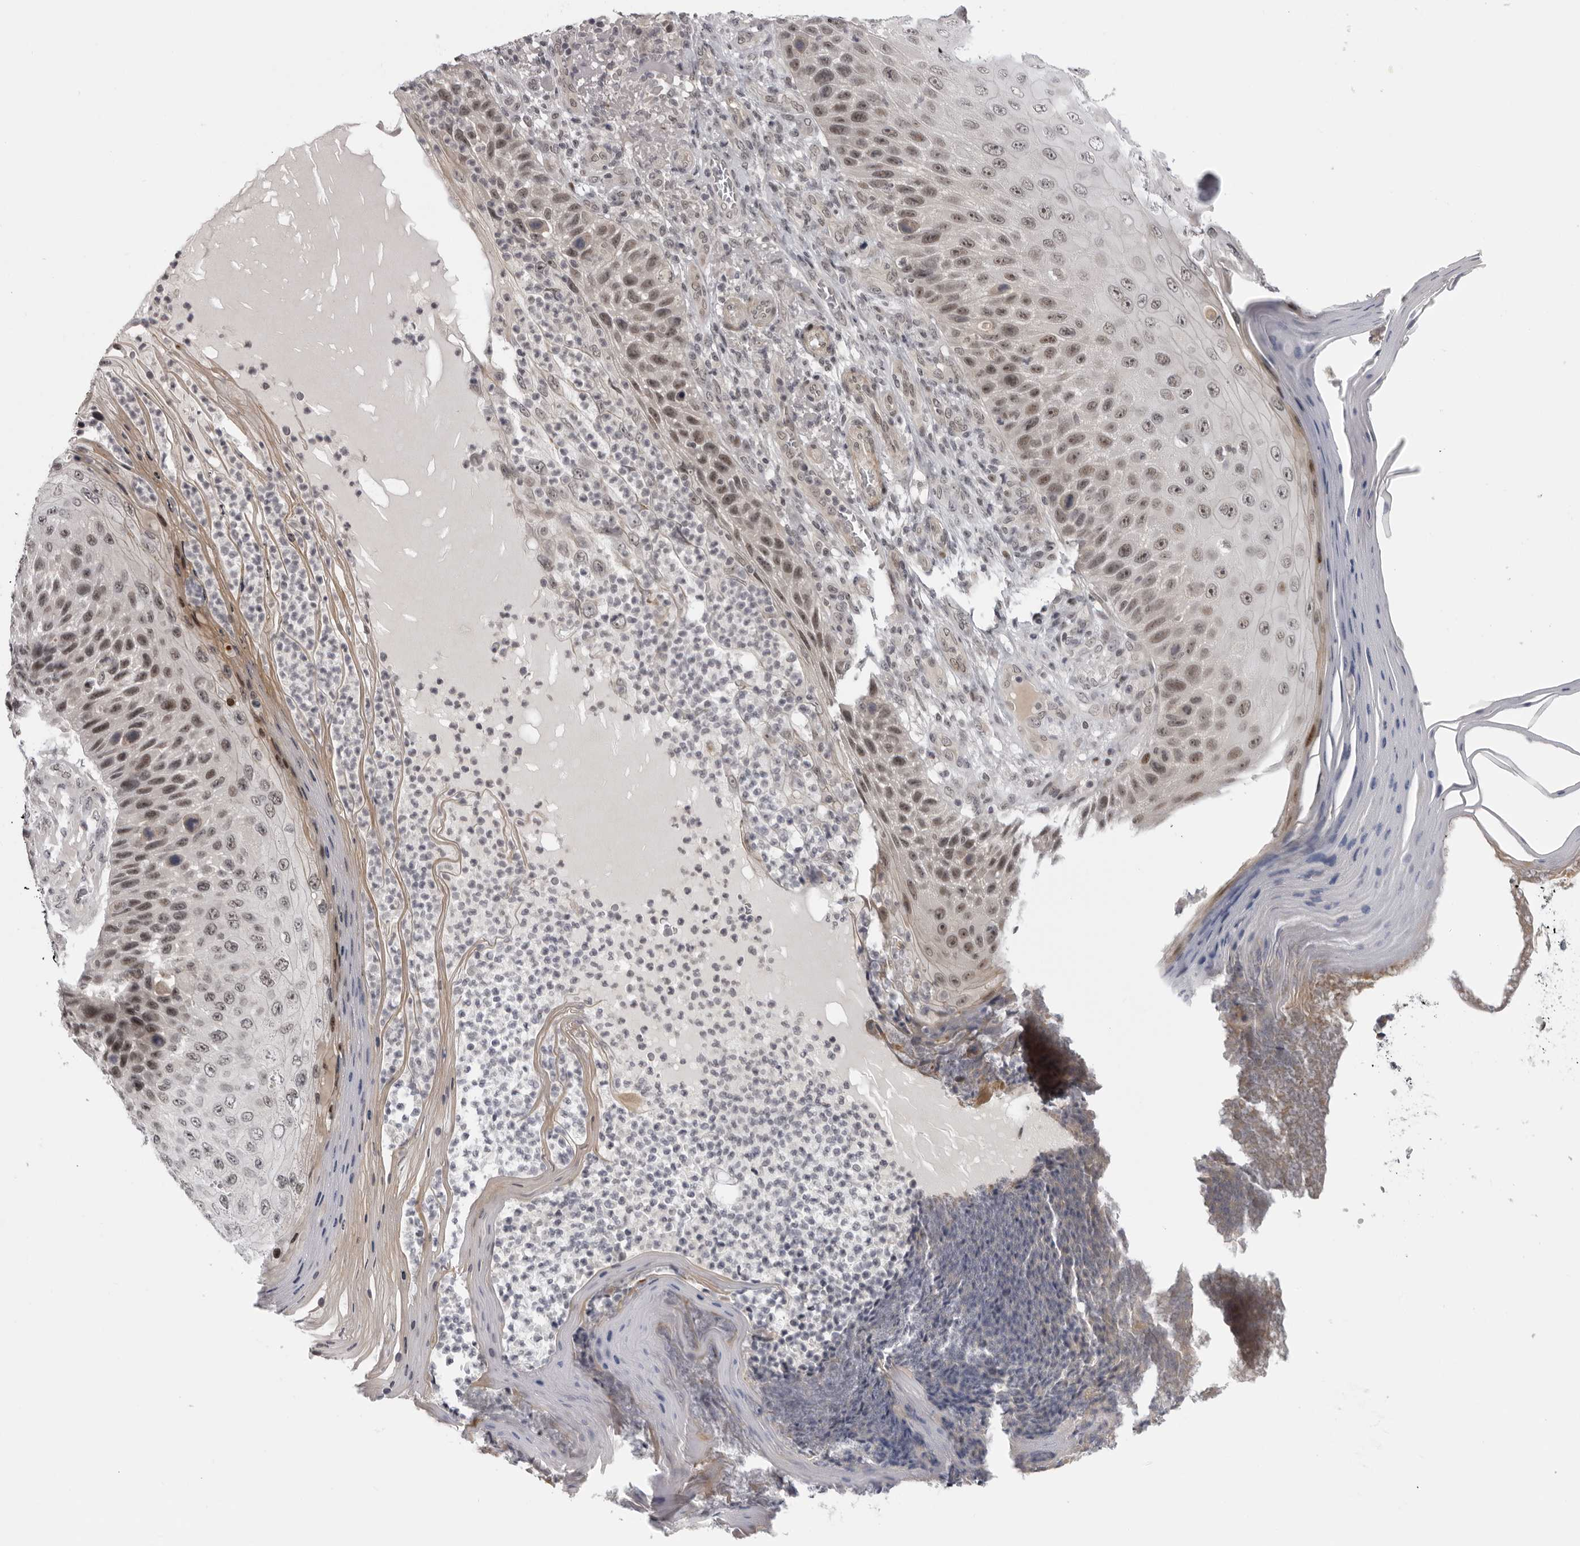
{"staining": {"intensity": "moderate", "quantity": ">75%", "location": "nuclear"}, "tissue": "skin cancer", "cell_type": "Tumor cells", "image_type": "cancer", "snomed": [{"axis": "morphology", "description": "Squamous cell carcinoma, NOS"}, {"axis": "topography", "description": "Skin"}], "caption": "IHC of human skin squamous cell carcinoma shows medium levels of moderate nuclear expression in about >75% of tumor cells. The staining is performed using DAB (3,3'-diaminobenzidine) brown chromogen to label protein expression. The nuclei are counter-stained blue using hematoxylin.", "gene": "ALPK2", "patient": {"sex": "female", "age": 88}}